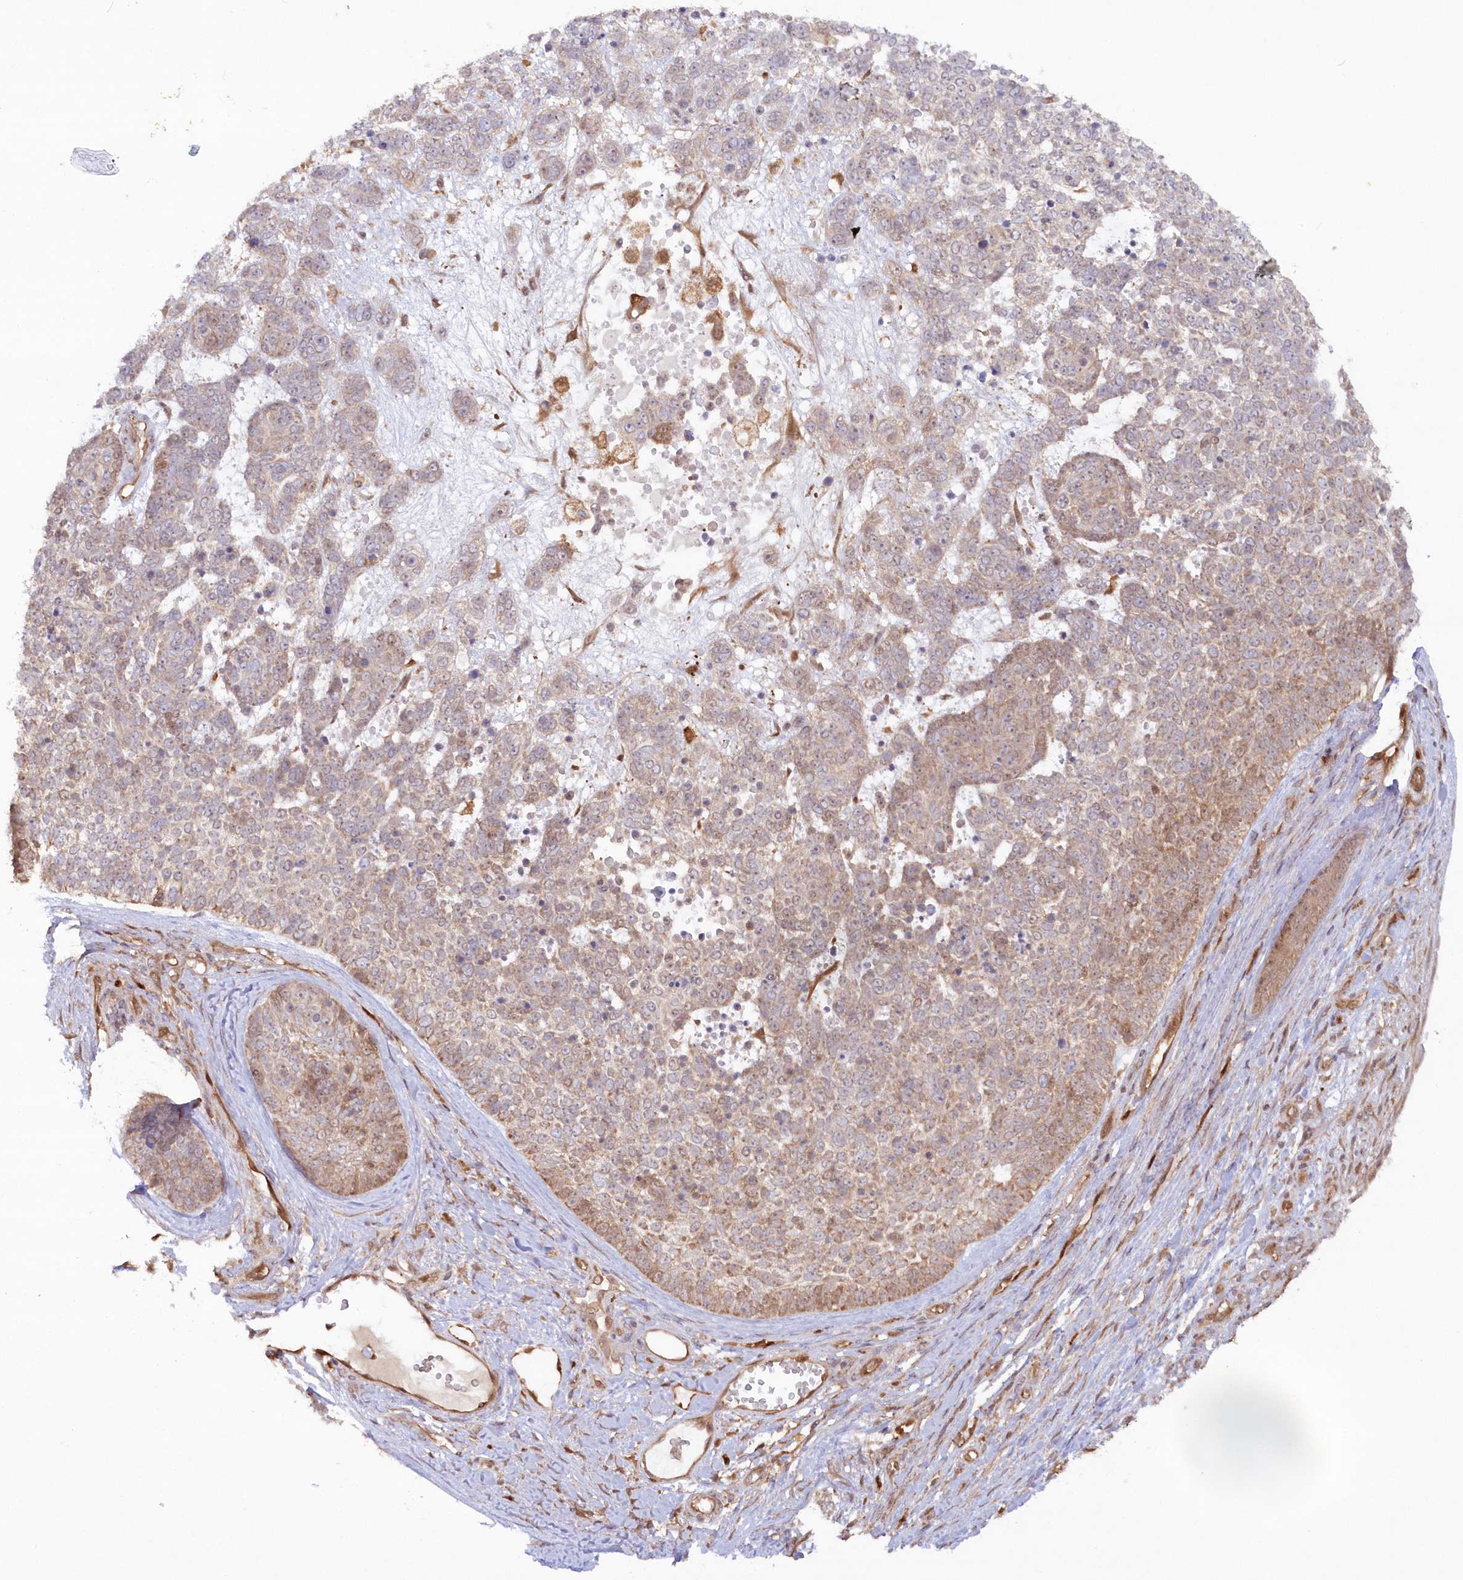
{"staining": {"intensity": "moderate", "quantity": "25%-75%", "location": "cytoplasmic/membranous"}, "tissue": "skin cancer", "cell_type": "Tumor cells", "image_type": "cancer", "snomed": [{"axis": "morphology", "description": "Basal cell carcinoma"}, {"axis": "topography", "description": "Skin"}], "caption": "A histopathology image showing moderate cytoplasmic/membranous staining in approximately 25%-75% of tumor cells in basal cell carcinoma (skin), as visualized by brown immunohistochemical staining.", "gene": "GBE1", "patient": {"sex": "female", "age": 81}}